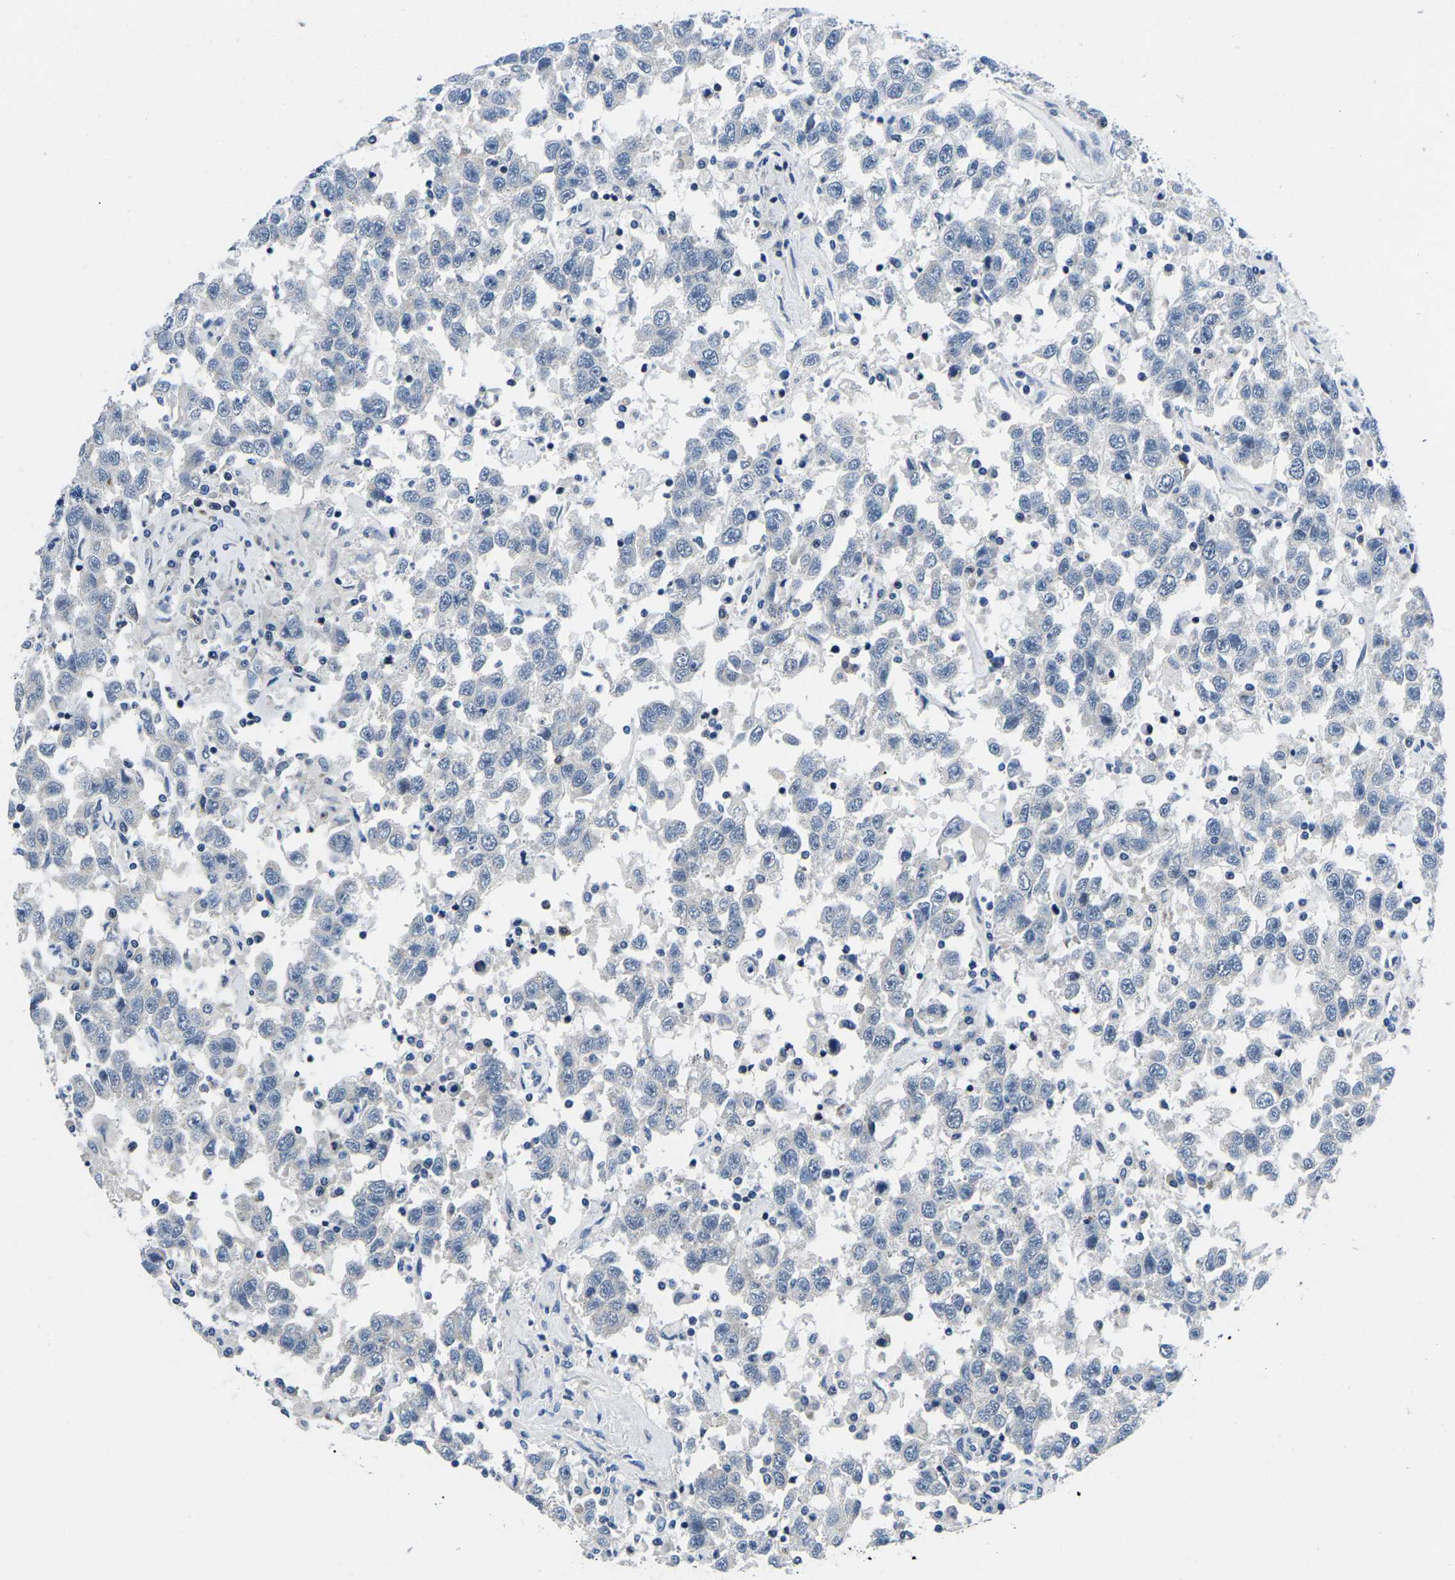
{"staining": {"intensity": "negative", "quantity": "none", "location": "none"}, "tissue": "testis cancer", "cell_type": "Tumor cells", "image_type": "cancer", "snomed": [{"axis": "morphology", "description": "Seminoma, NOS"}, {"axis": "topography", "description": "Testis"}], "caption": "This is an immunohistochemistry (IHC) photomicrograph of testis cancer. There is no expression in tumor cells.", "gene": "CDC73", "patient": {"sex": "male", "age": 41}}